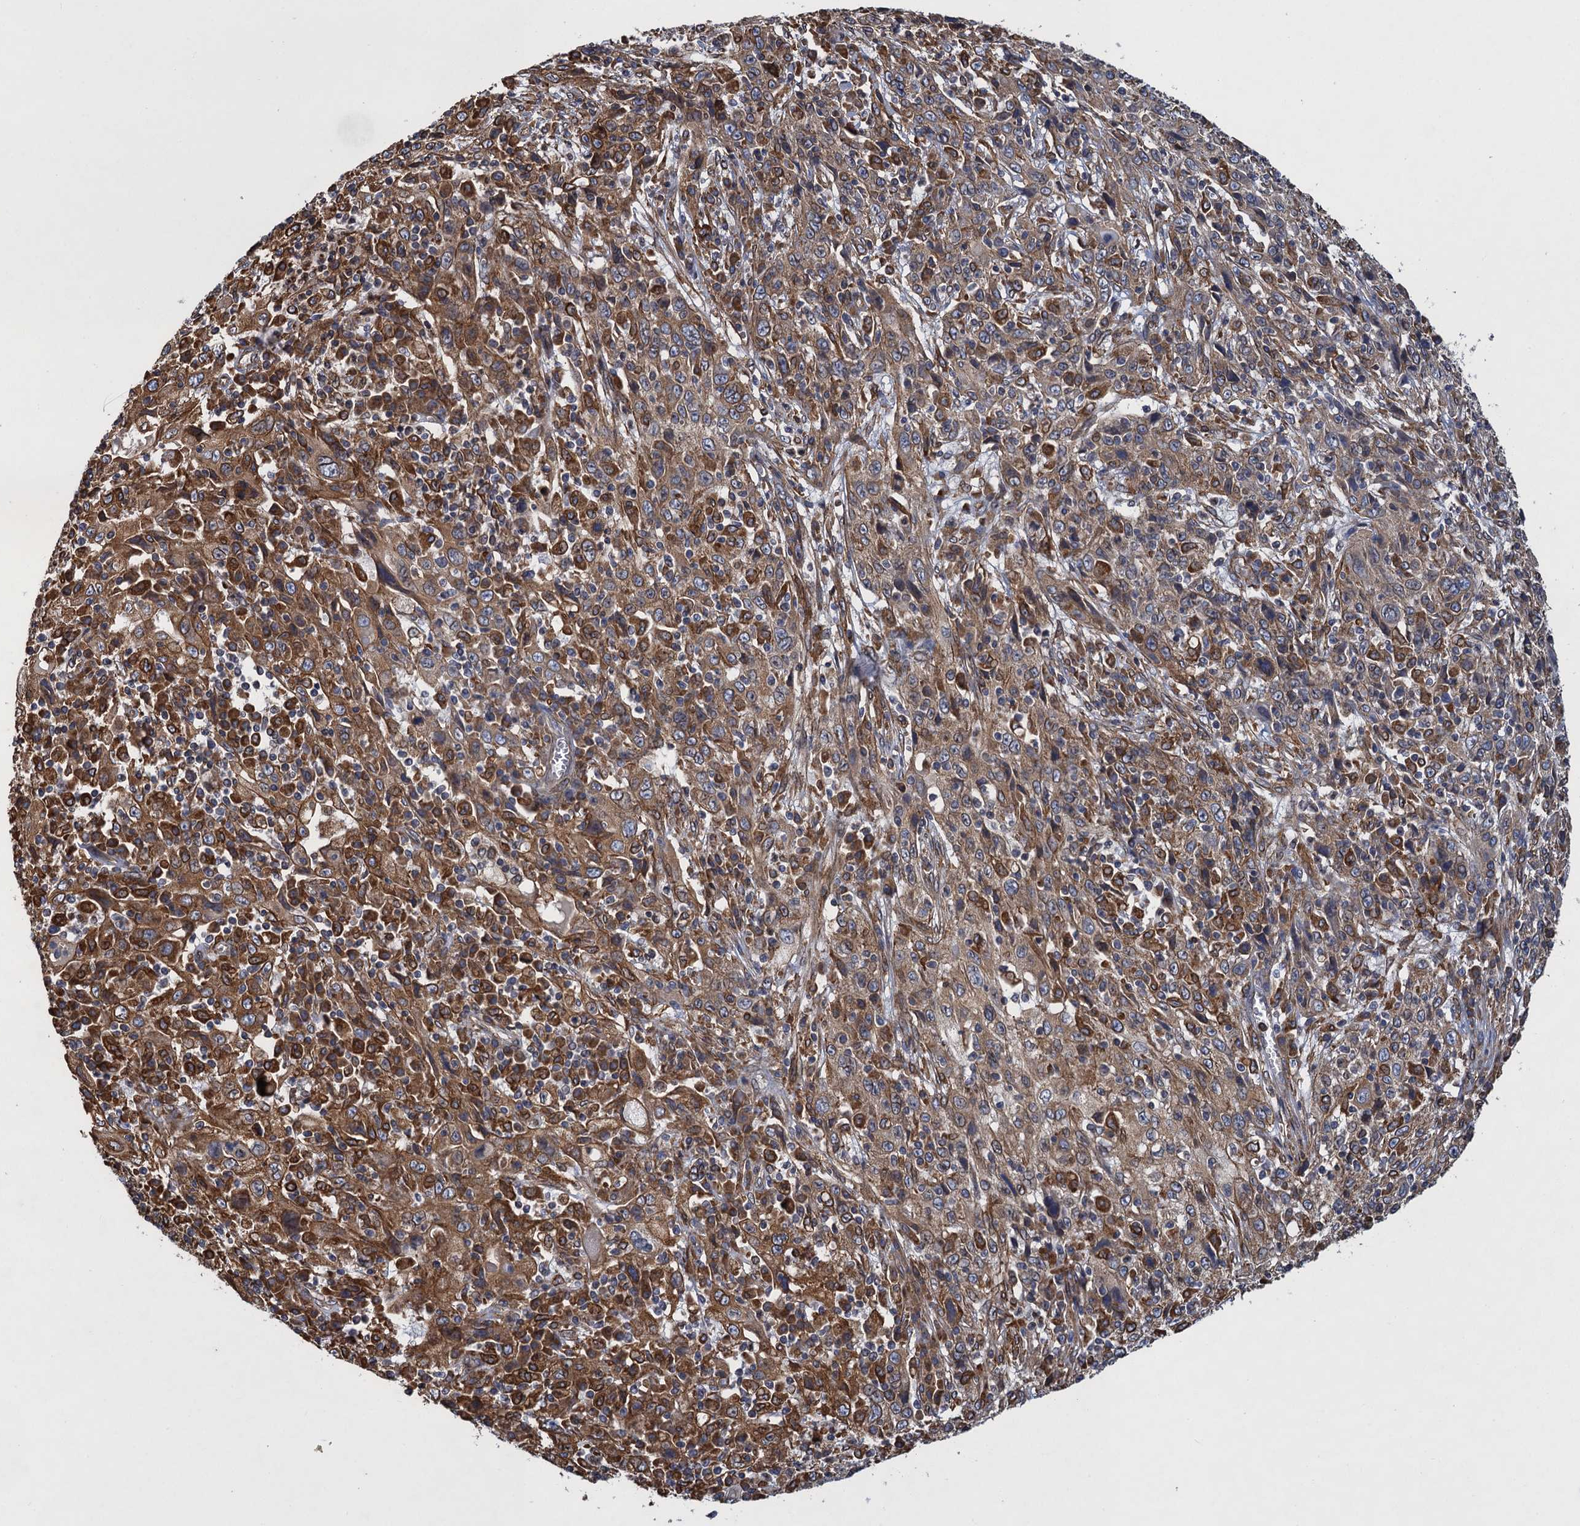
{"staining": {"intensity": "moderate", "quantity": ">75%", "location": "cytoplasmic/membranous"}, "tissue": "cervical cancer", "cell_type": "Tumor cells", "image_type": "cancer", "snomed": [{"axis": "morphology", "description": "Squamous cell carcinoma, NOS"}, {"axis": "topography", "description": "Cervix"}], "caption": "Cervical cancer (squamous cell carcinoma) tissue shows moderate cytoplasmic/membranous expression in about >75% of tumor cells", "gene": "ARMC5", "patient": {"sex": "female", "age": 46}}